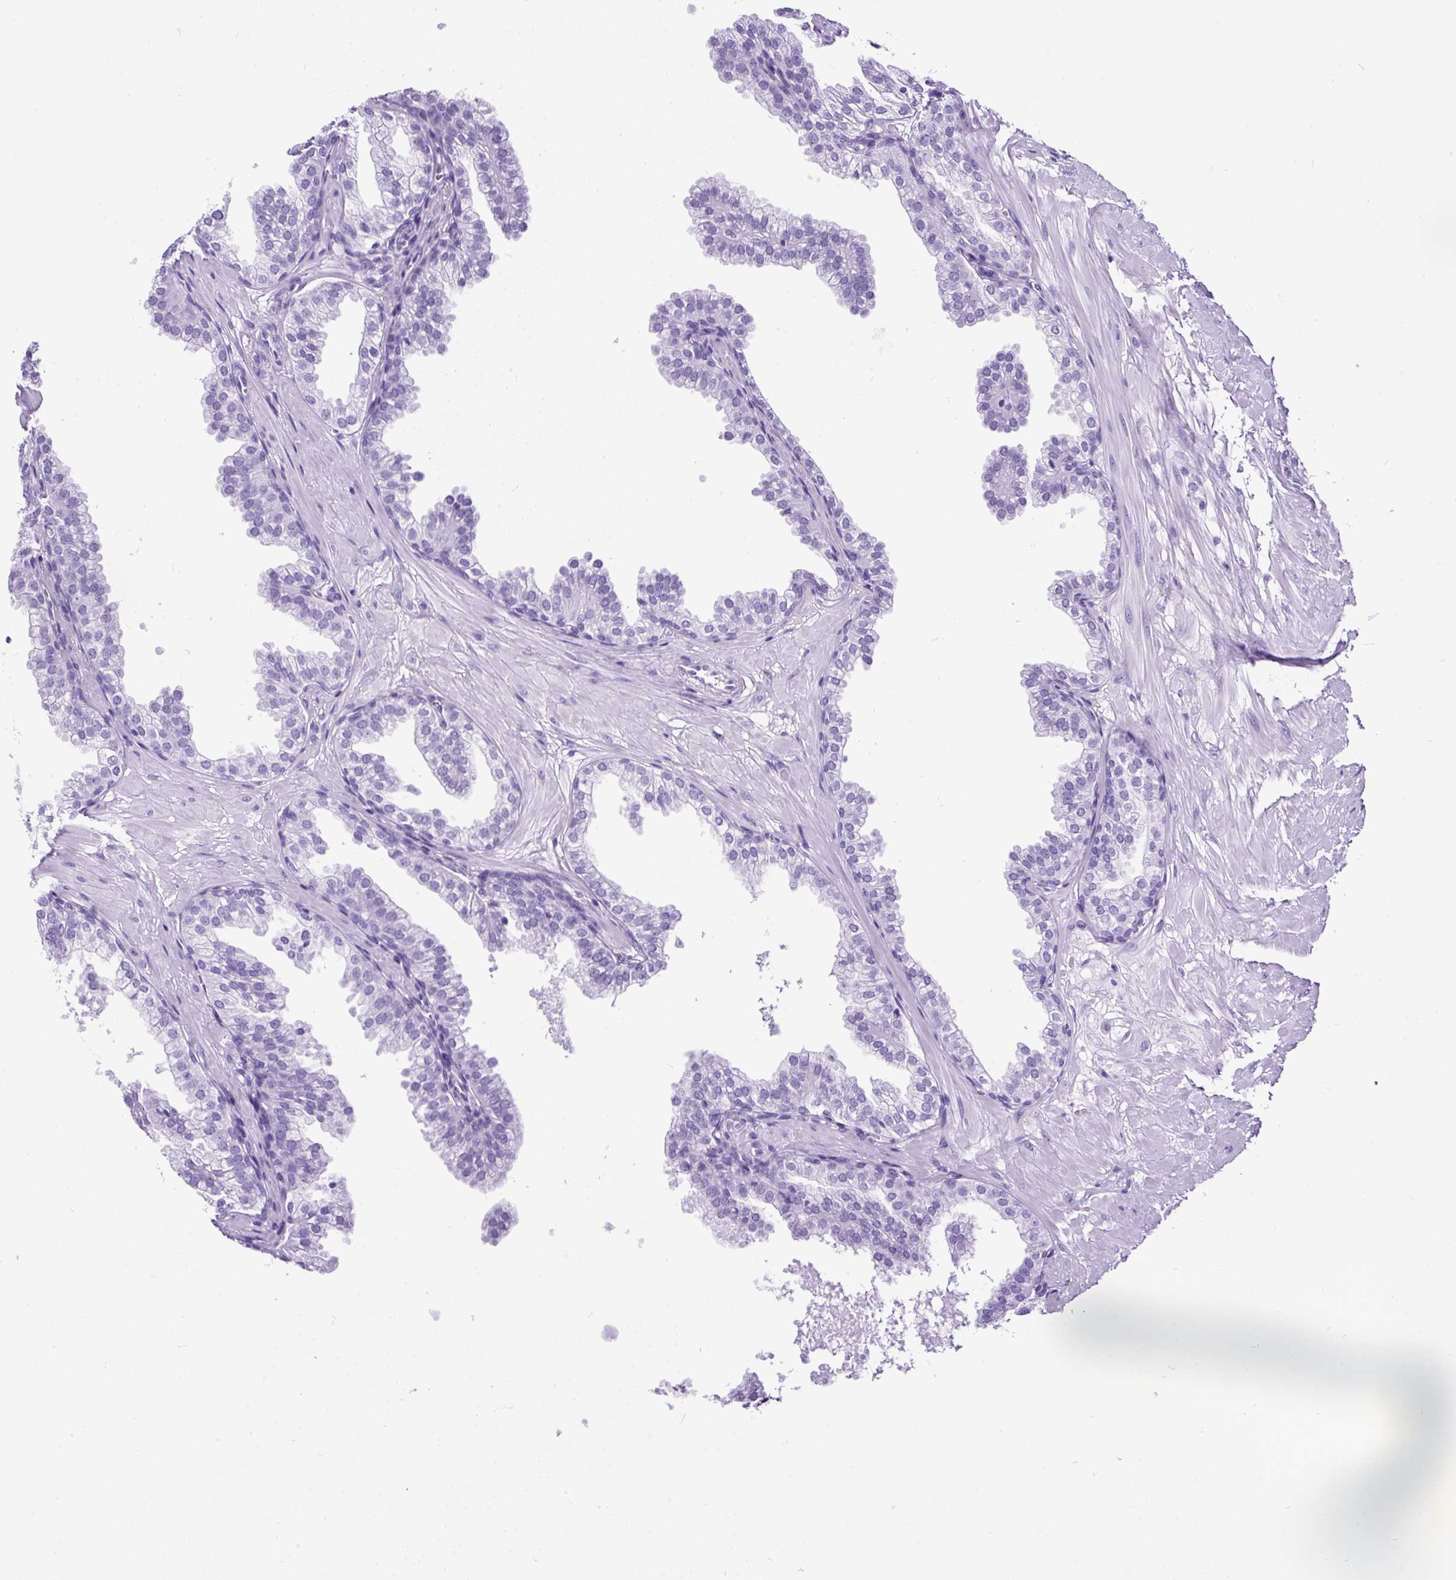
{"staining": {"intensity": "negative", "quantity": "none", "location": "none"}, "tissue": "prostate", "cell_type": "Glandular cells", "image_type": "normal", "snomed": [{"axis": "morphology", "description": "Normal tissue, NOS"}, {"axis": "topography", "description": "Prostate"}, {"axis": "topography", "description": "Peripheral nerve tissue"}], "caption": "Micrograph shows no protein expression in glandular cells of unremarkable prostate.", "gene": "CEL", "patient": {"sex": "male", "age": 55}}